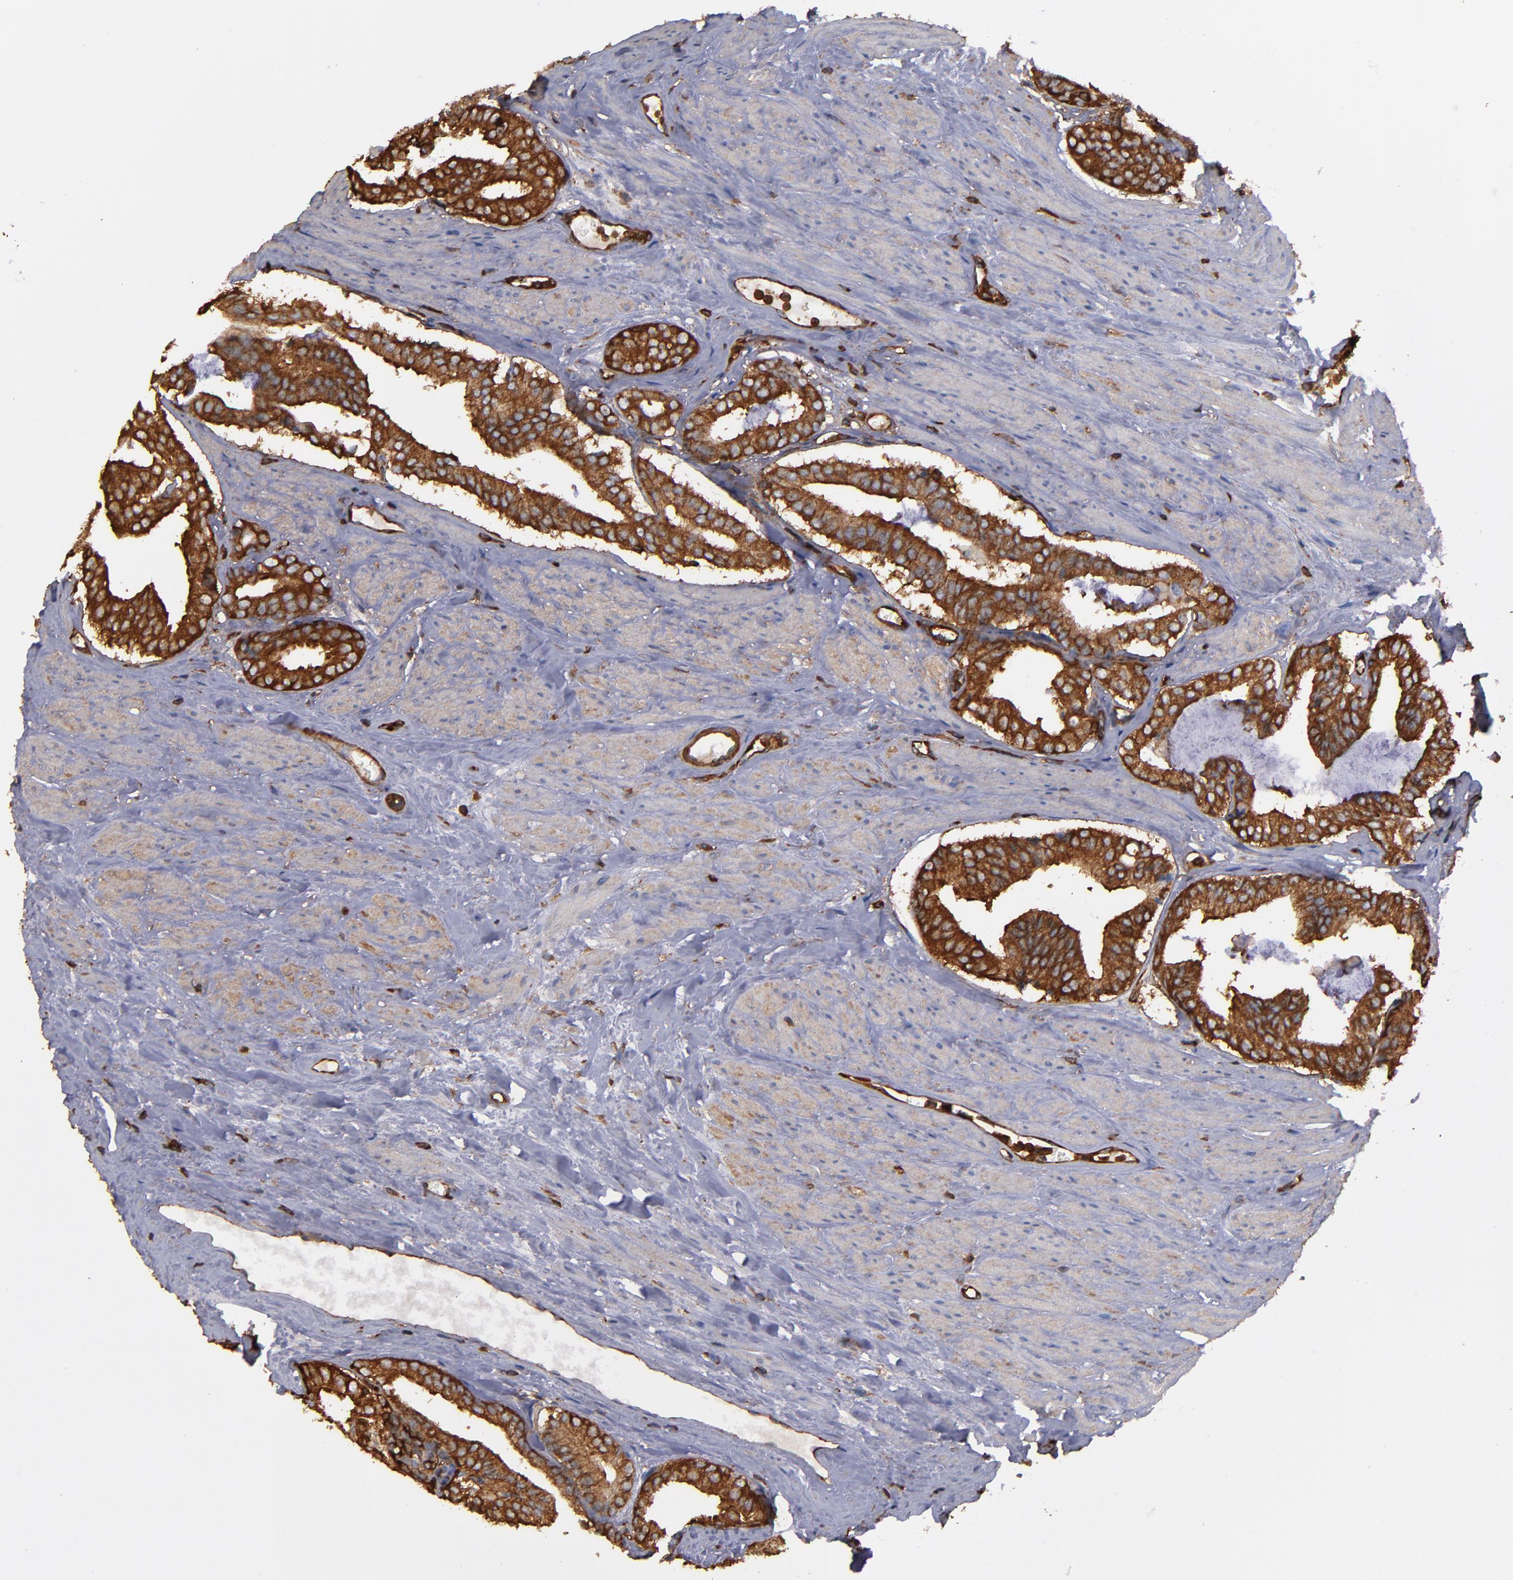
{"staining": {"intensity": "moderate", "quantity": ">75%", "location": "cytoplasmic/membranous"}, "tissue": "prostate cancer", "cell_type": "Tumor cells", "image_type": "cancer", "snomed": [{"axis": "morphology", "description": "Adenocarcinoma, Medium grade"}, {"axis": "topography", "description": "Prostate"}], "caption": "Prostate cancer stained for a protein demonstrates moderate cytoplasmic/membranous positivity in tumor cells.", "gene": "ACTN4", "patient": {"sex": "male", "age": 79}}